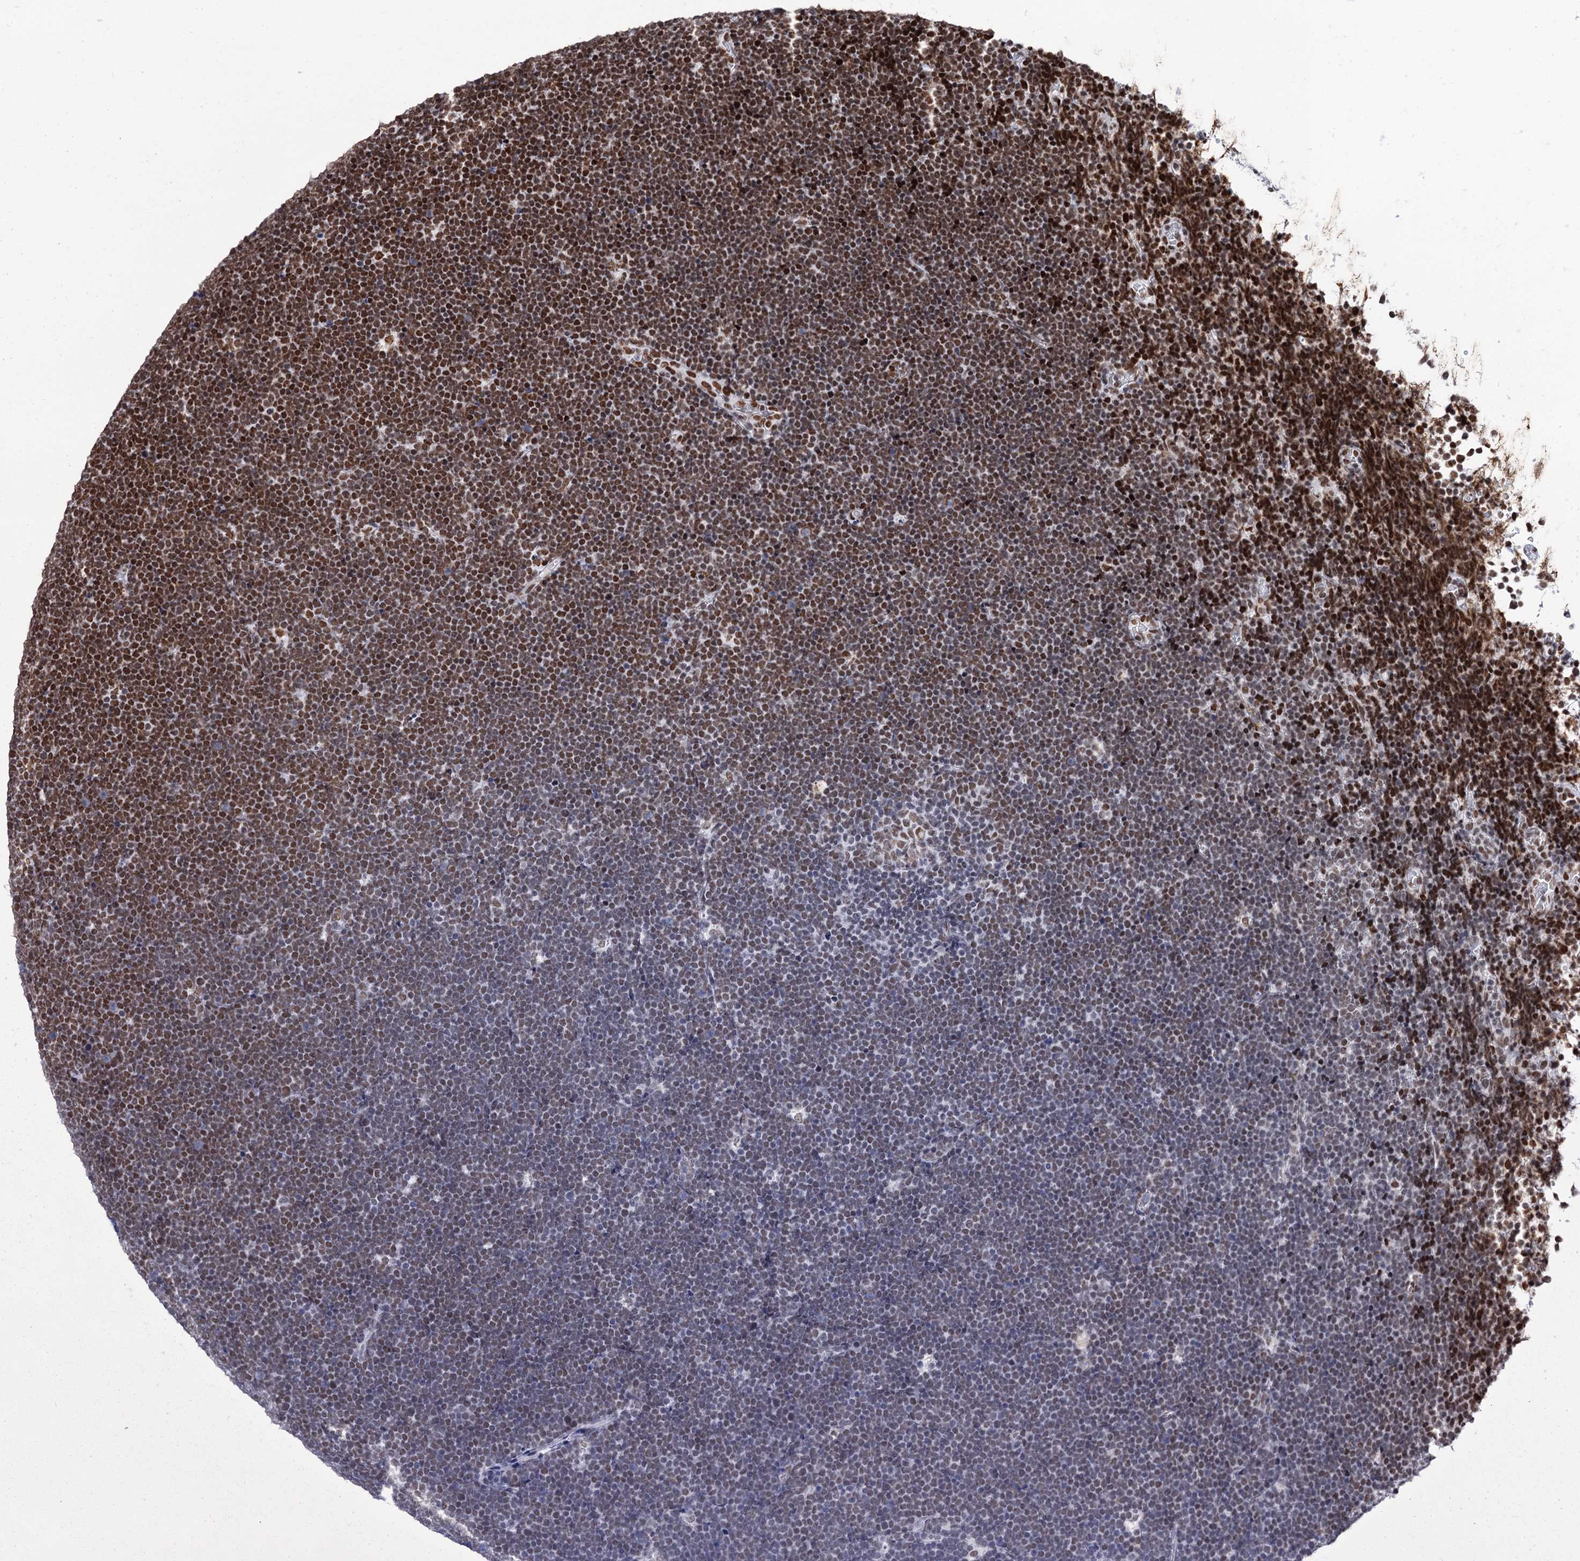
{"staining": {"intensity": "strong", "quantity": "25%-75%", "location": "nuclear"}, "tissue": "lymphoma", "cell_type": "Tumor cells", "image_type": "cancer", "snomed": [{"axis": "morphology", "description": "Malignant lymphoma, non-Hodgkin's type, High grade"}, {"axis": "topography", "description": "Lymph node"}], "caption": "DAB immunohistochemical staining of malignant lymphoma, non-Hodgkin's type (high-grade) shows strong nuclear protein expression in approximately 25%-75% of tumor cells. The protein of interest is stained brown, and the nuclei are stained in blue (DAB IHC with brightfield microscopy, high magnification).", "gene": "MATR3", "patient": {"sex": "male", "age": 13}}